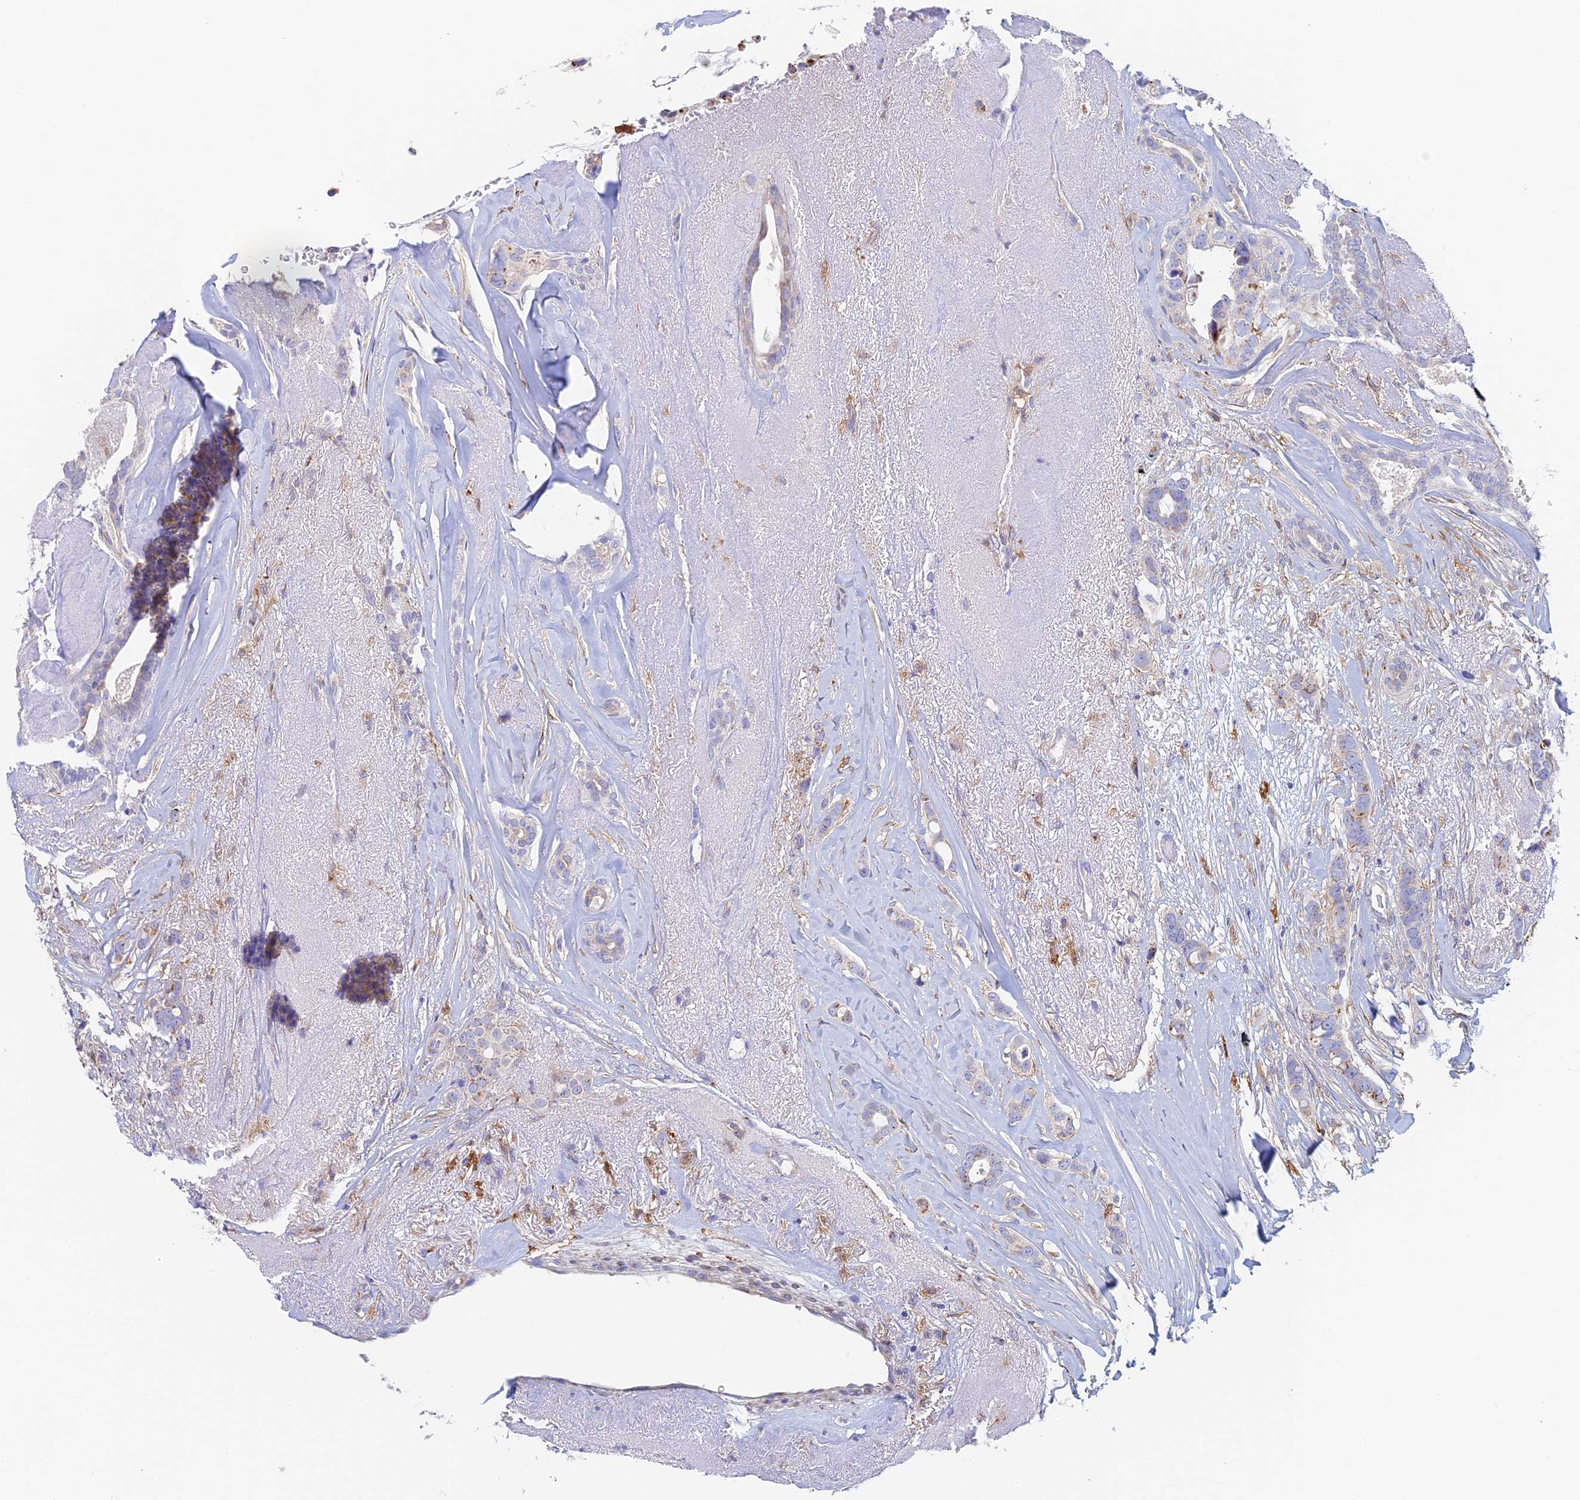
{"staining": {"intensity": "strong", "quantity": "<25%", "location": "cytoplasmic/membranous"}, "tissue": "breast cancer", "cell_type": "Tumor cells", "image_type": "cancer", "snomed": [{"axis": "morphology", "description": "Lobular carcinoma"}, {"axis": "topography", "description": "Breast"}], "caption": "This image exhibits IHC staining of breast cancer (lobular carcinoma), with medium strong cytoplasmic/membranous staining in about <25% of tumor cells.", "gene": "SLC24A3", "patient": {"sex": "female", "age": 51}}